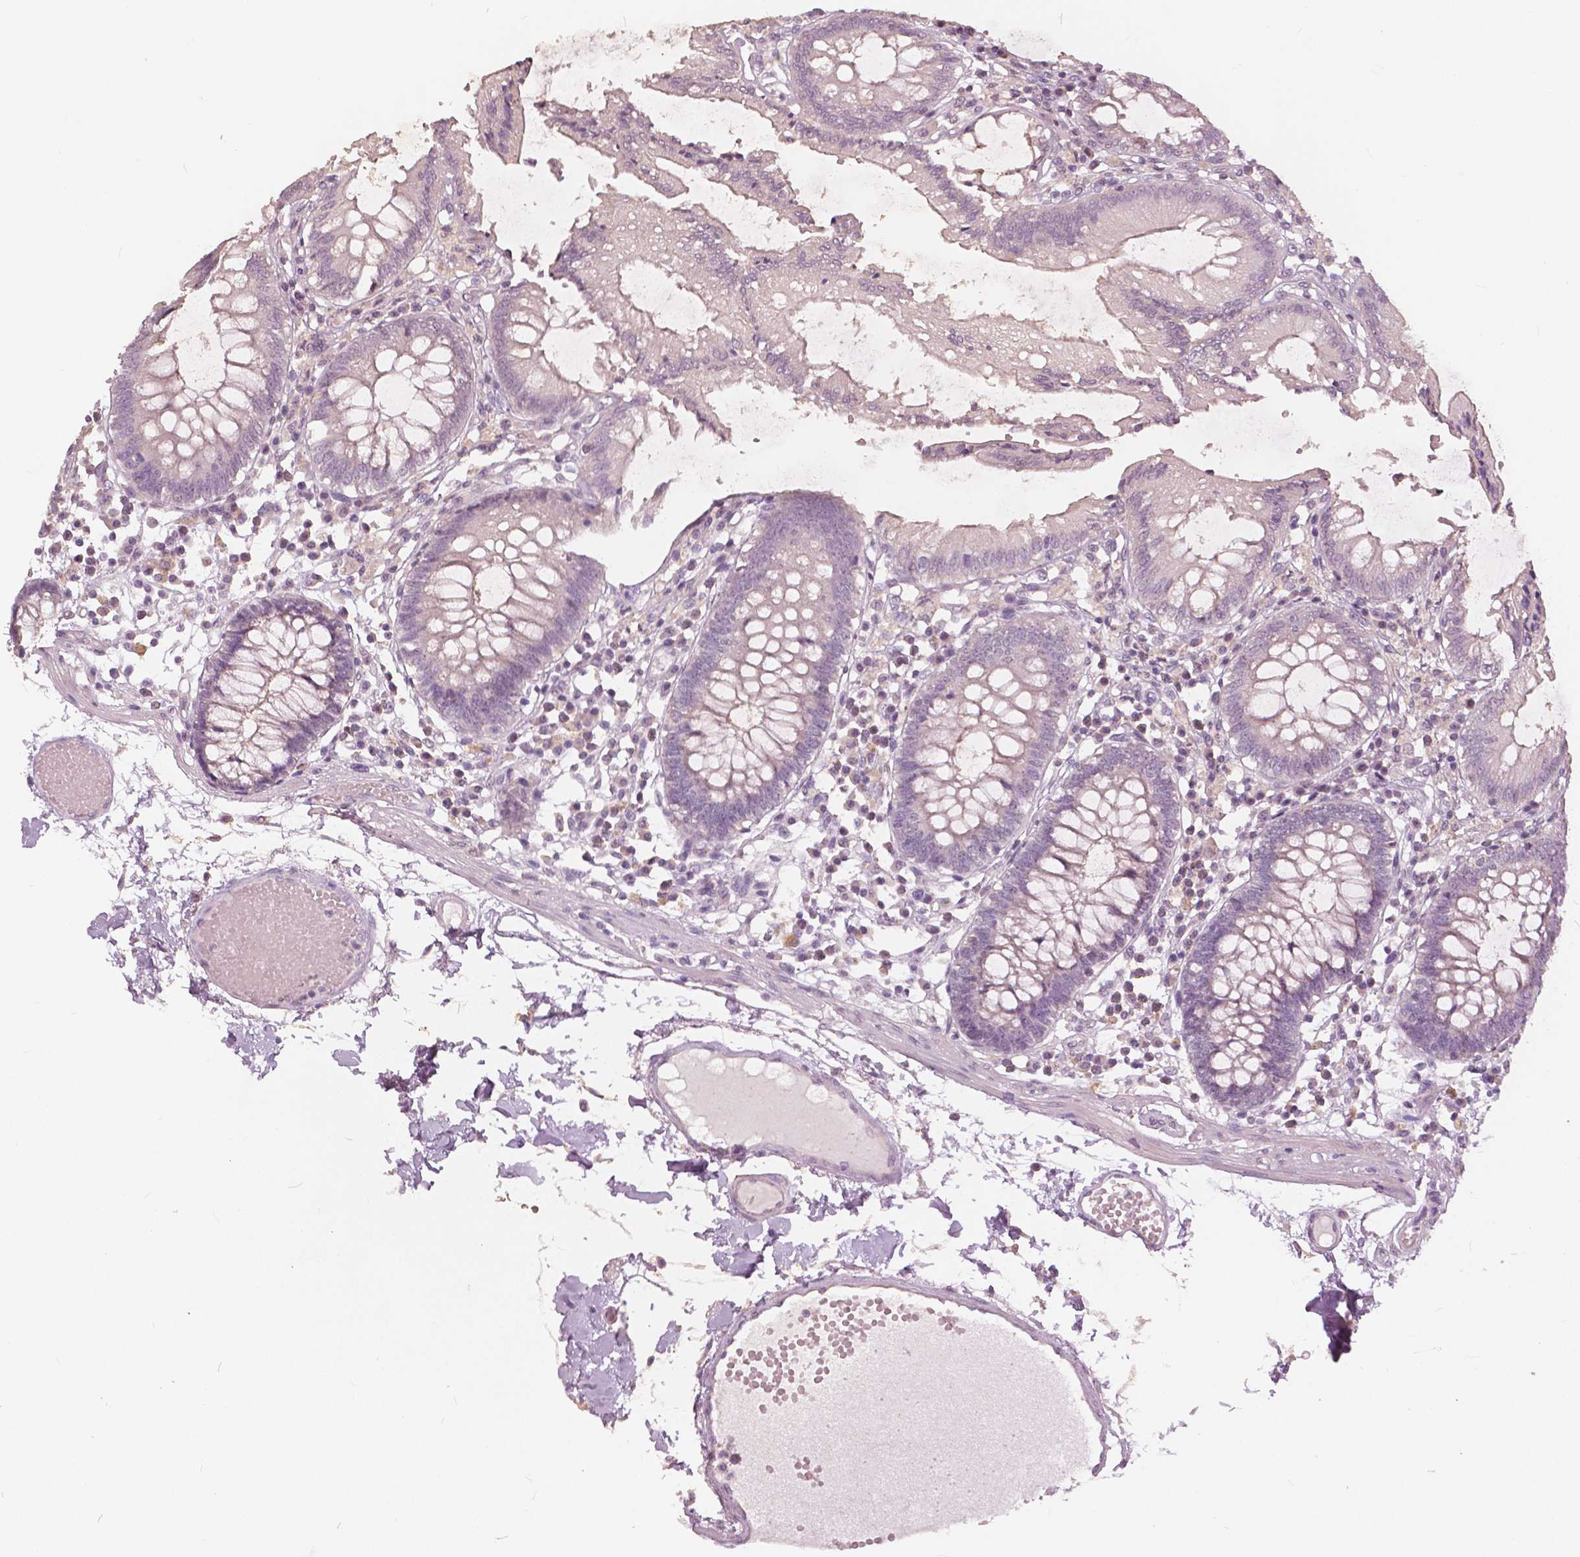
{"staining": {"intensity": "negative", "quantity": "none", "location": "none"}, "tissue": "colon", "cell_type": "Endothelial cells", "image_type": "normal", "snomed": [{"axis": "morphology", "description": "Normal tissue, NOS"}, {"axis": "morphology", "description": "Adenocarcinoma, NOS"}, {"axis": "topography", "description": "Colon"}], "caption": "High magnification brightfield microscopy of unremarkable colon stained with DAB (brown) and counterstained with hematoxylin (blue): endothelial cells show no significant positivity.", "gene": "NANOG", "patient": {"sex": "male", "age": 83}}